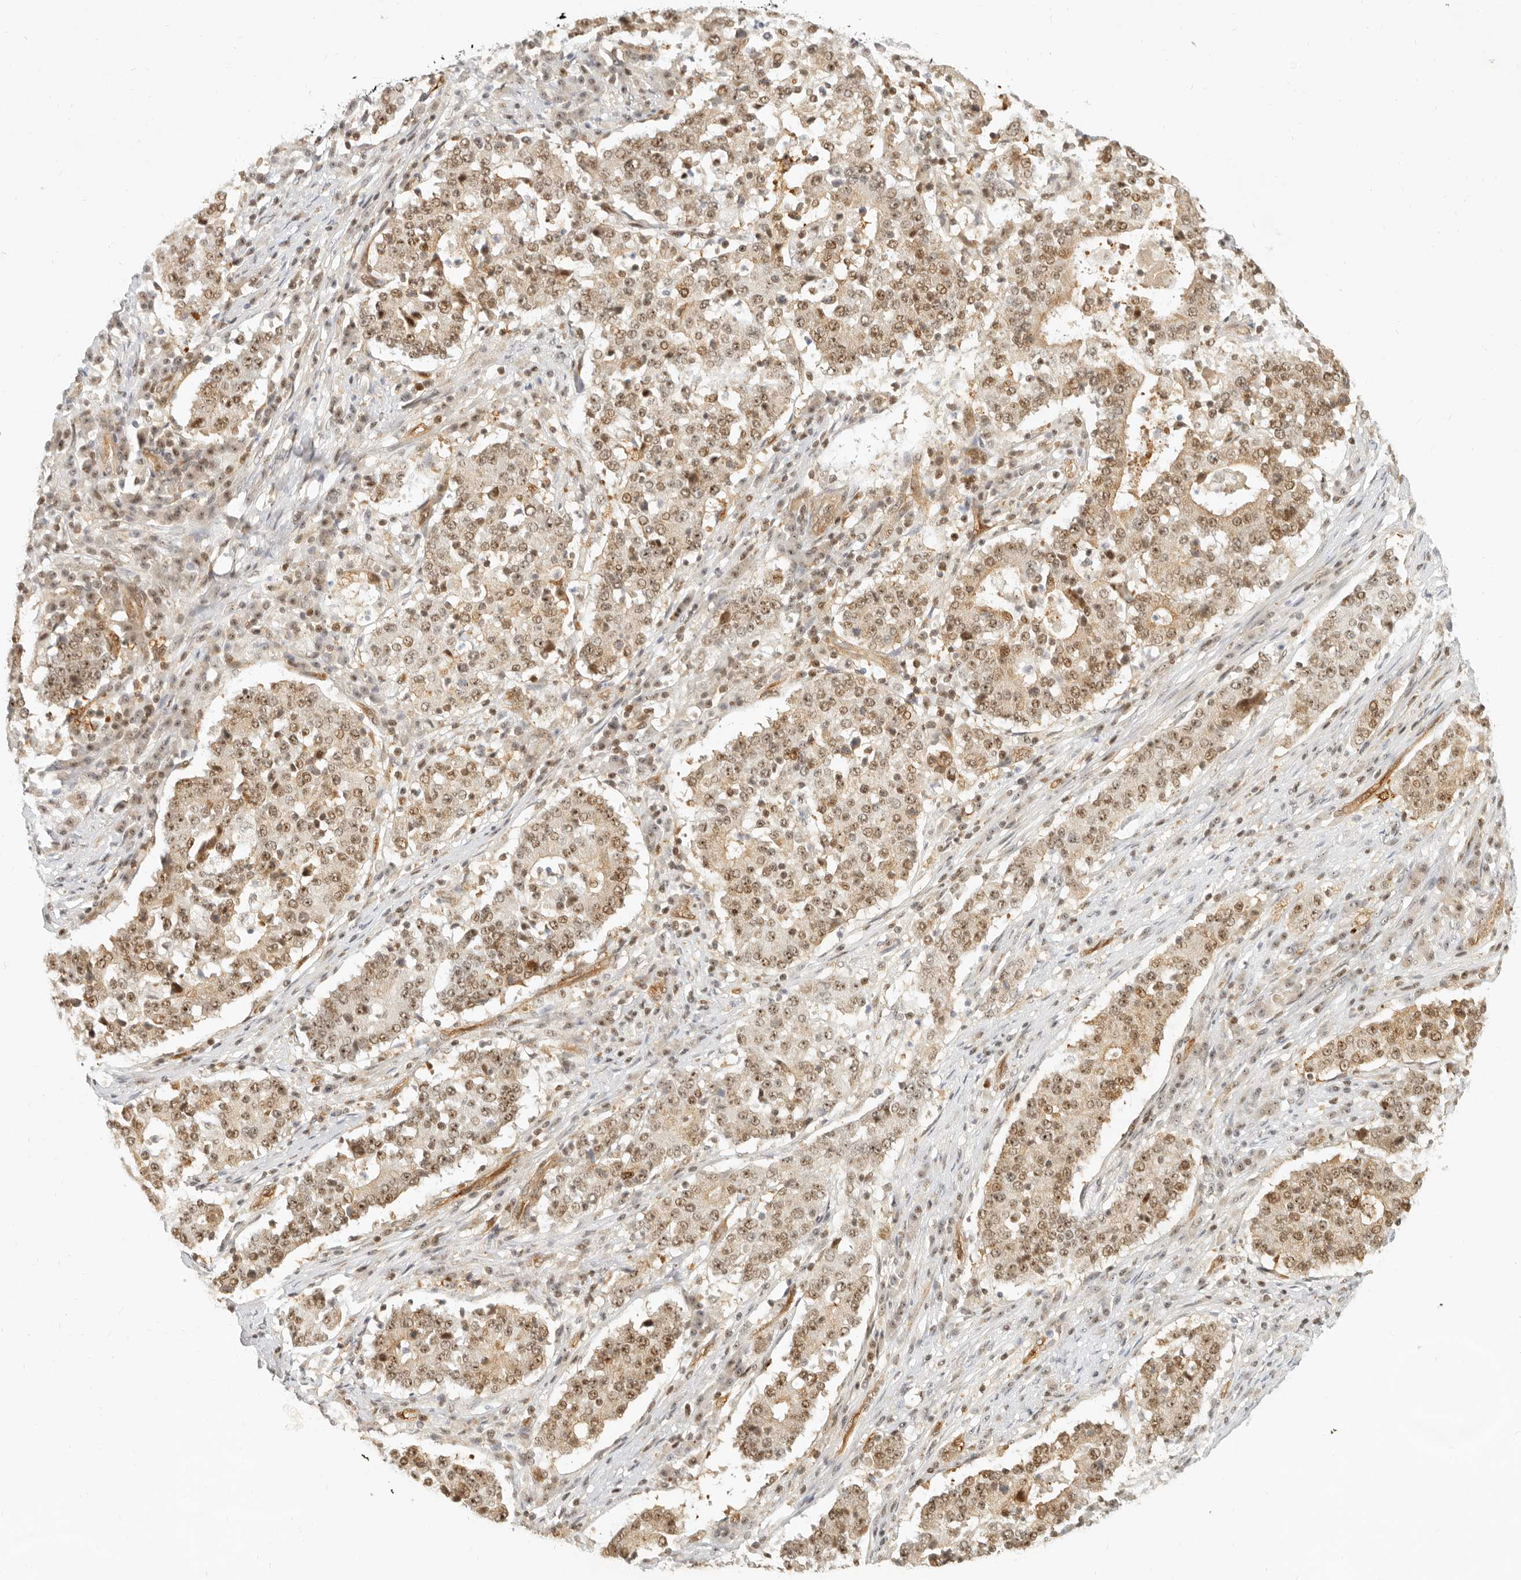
{"staining": {"intensity": "moderate", "quantity": ">75%", "location": "nuclear"}, "tissue": "stomach cancer", "cell_type": "Tumor cells", "image_type": "cancer", "snomed": [{"axis": "morphology", "description": "Adenocarcinoma, NOS"}, {"axis": "topography", "description": "Stomach"}], "caption": "Brown immunohistochemical staining in stomach adenocarcinoma demonstrates moderate nuclear expression in about >75% of tumor cells.", "gene": "BAP1", "patient": {"sex": "male", "age": 59}}